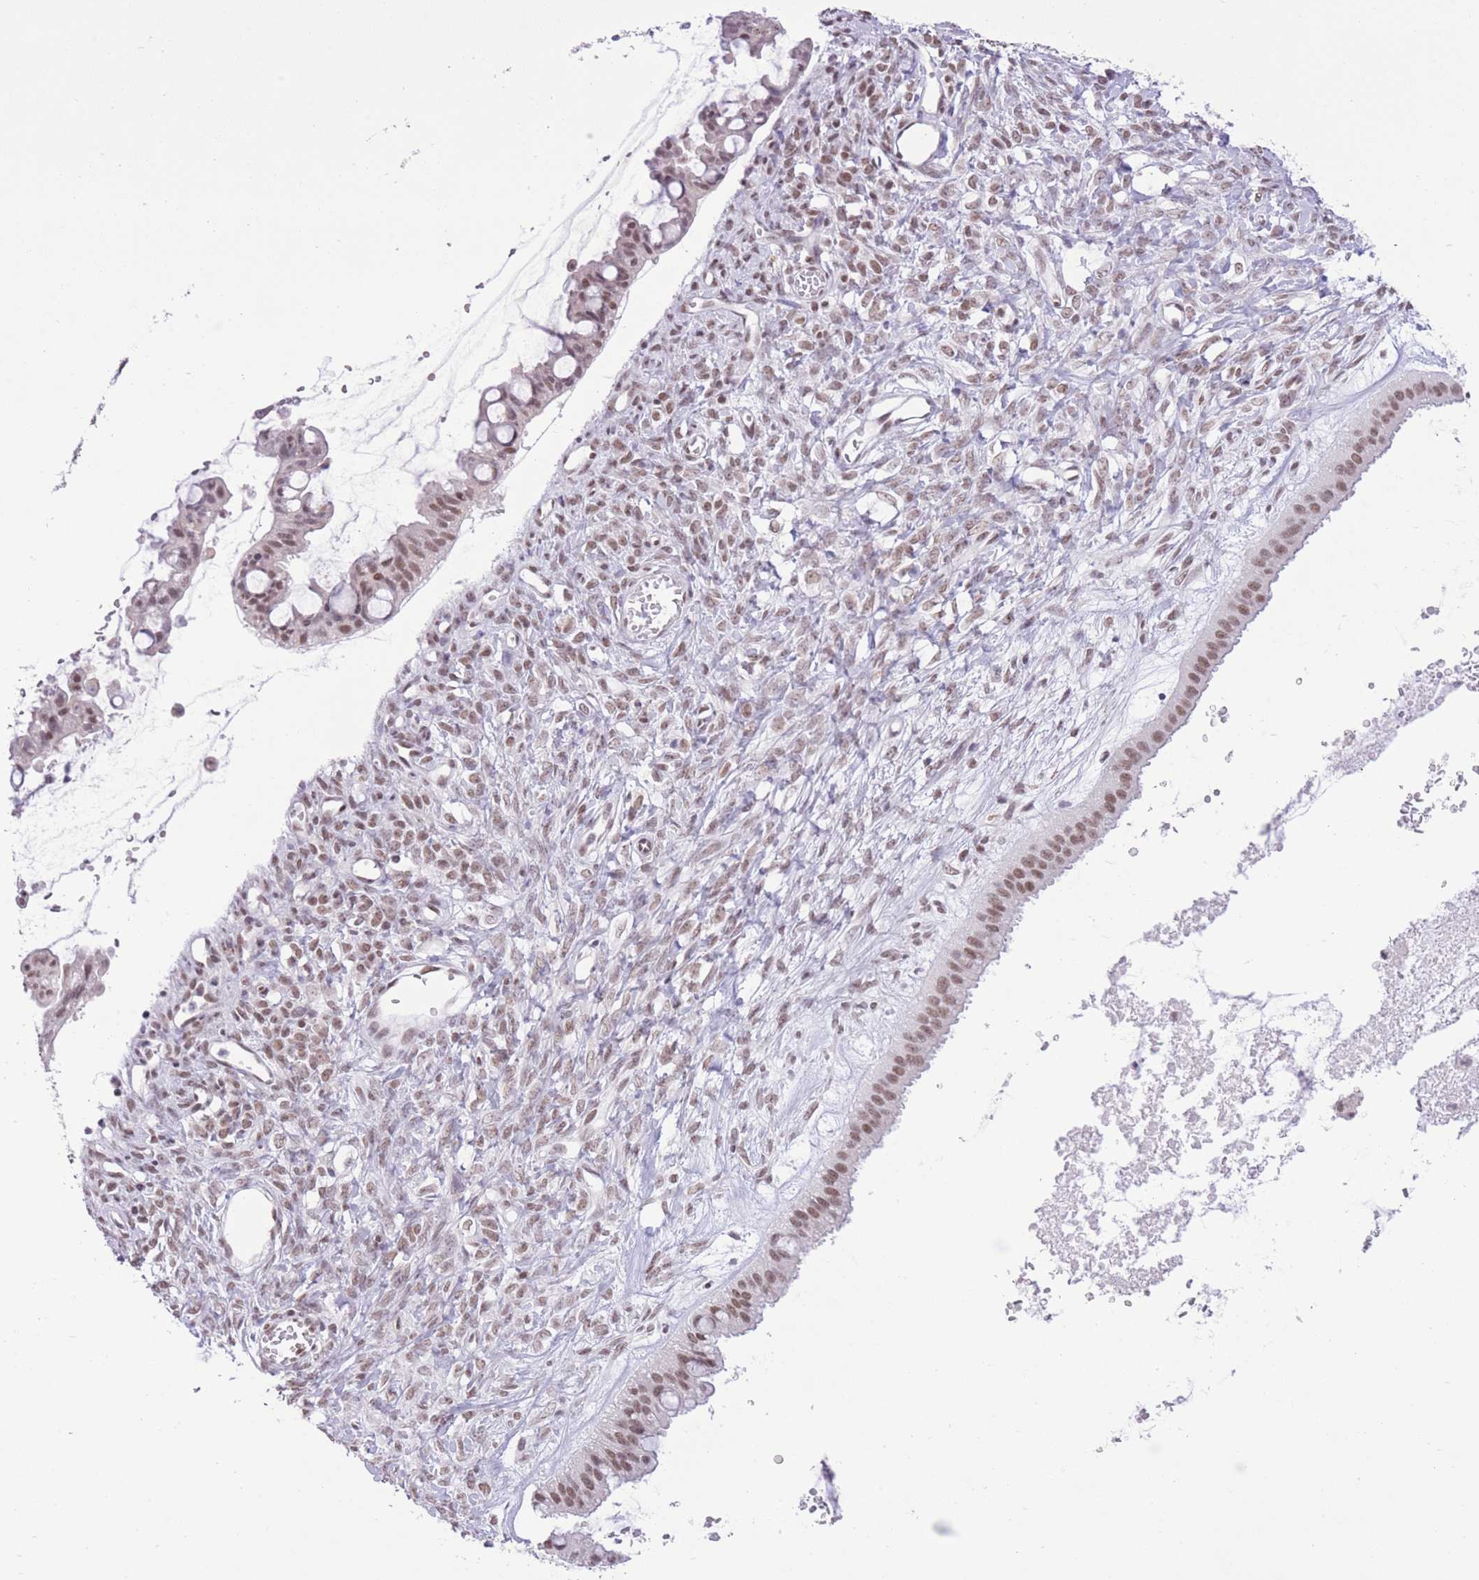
{"staining": {"intensity": "moderate", "quantity": ">75%", "location": "nuclear"}, "tissue": "ovarian cancer", "cell_type": "Tumor cells", "image_type": "cancer", "snomed": [{"axis": "morphology", "description": "Cystadenocarcinoma, mucinous, NOS"}, {"axis": "topography", "description": "Ovary"}], "caption": "Ovarian cancer stained for a protein (brown) displays moderate nuclear positive positivity in approximately >75% of tumor cells.", "gene": "ZBED5", "patient": {"sex": "female", "age": 73}}